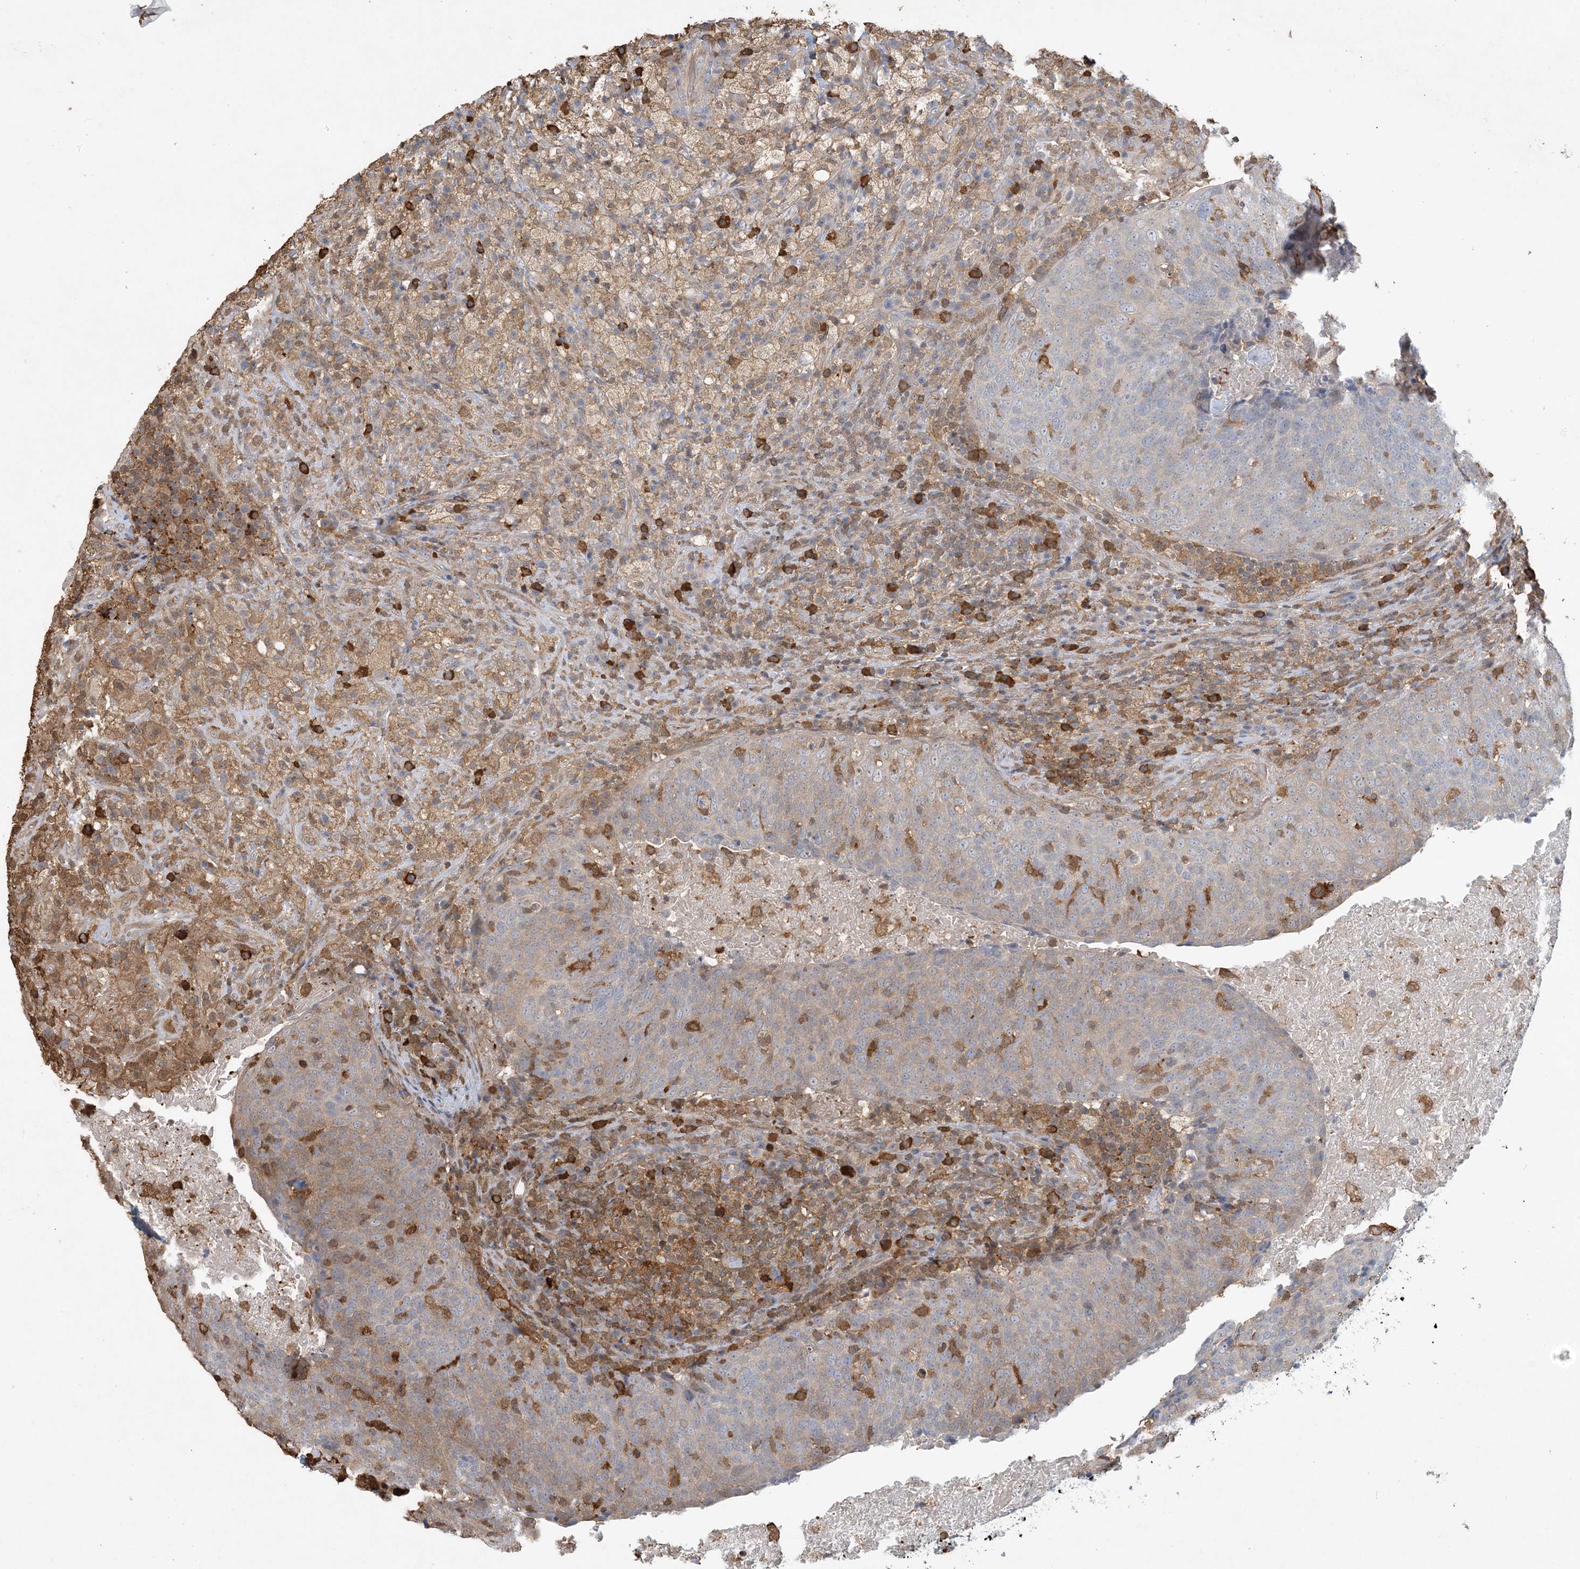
{"staining": {"intensity": "weak", "quantity": "25%-75%", "location": "cytoplasmic/membranous"}, "tissue": "head and neck cancer", "cell_type": "Tumor cells", "image_type": "cancer", "snomed": [{"axis": "morphology", "description": "Squamous cell carcinoma, NOS"}, {"axis": "morphology", "description": "Squamous cell carcinoma, metastatic, NOS"}, {"axis": "topography", "description": "Lymph node"}, {"axis": "topography", "description": "Head-Neck"}], "caption": "DAB immunohistochemical staining of human head and neck cancer exhibits weak cytoplasmic/membranous protein expression in about 25%-75% of tumor cells.", "gene": "TMSB4X", "patient": {"sex": "male", "age": 62}}